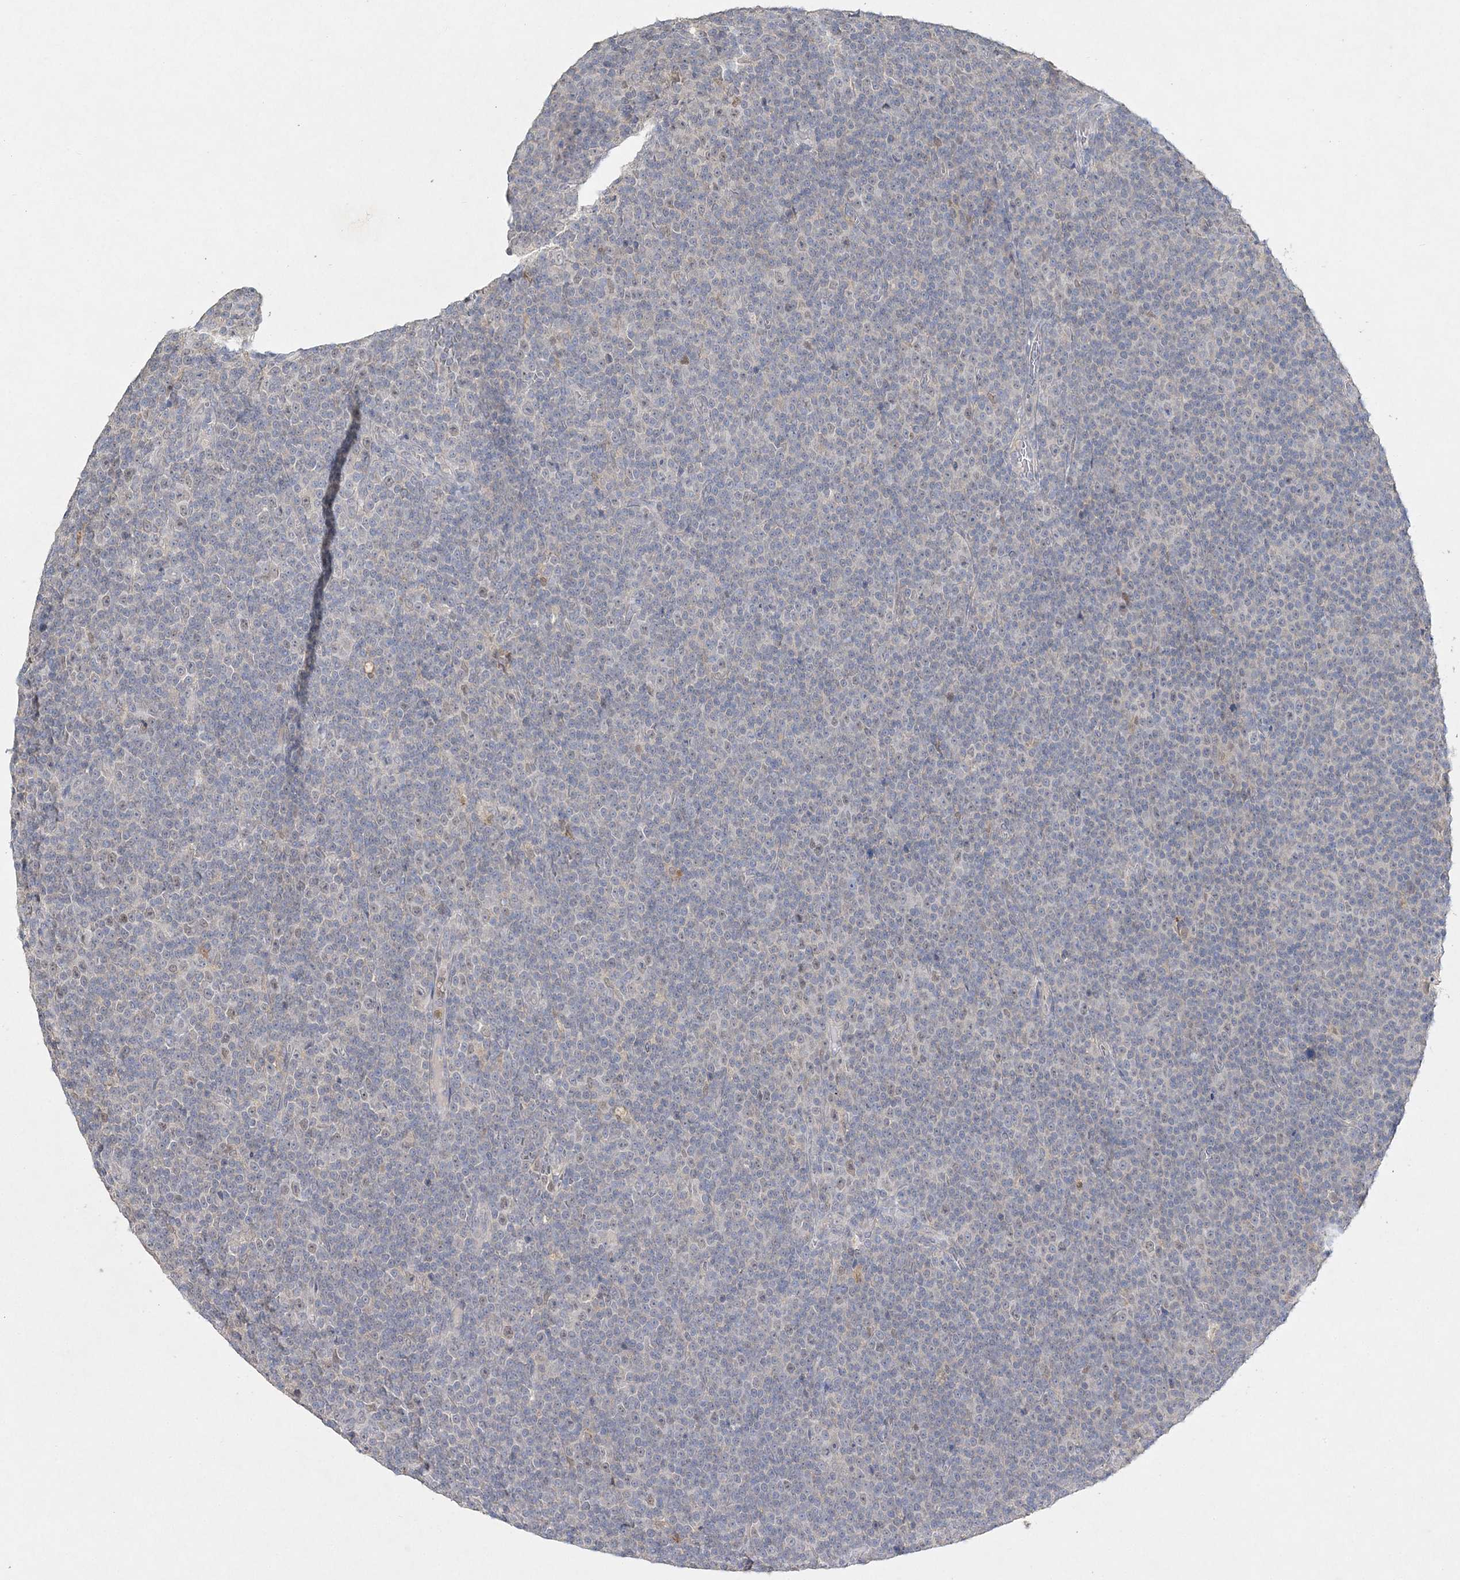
{"staining": {"intensity": "negative", "quantity": "none", "location": "none"}, "tissue": "lymphoma", "cell_type": "Tumor cells", "image_type": "cancer", "snomed": [{"axis": "morphology", "description": "Malignant lymphoma, non-Hodgkin's type, Low grade"}, {"axis": "topography", "description": "Lymph node"}], "caption": "Immunohistochemistry of lymphoma exhibits no expression in tumor cells. (DAB immunohistochemistry (IHC) visualized using brightfield microscopy, high magnification).", "gene": "MAT2B", "patient": {"sex": "female", "age": 67}}